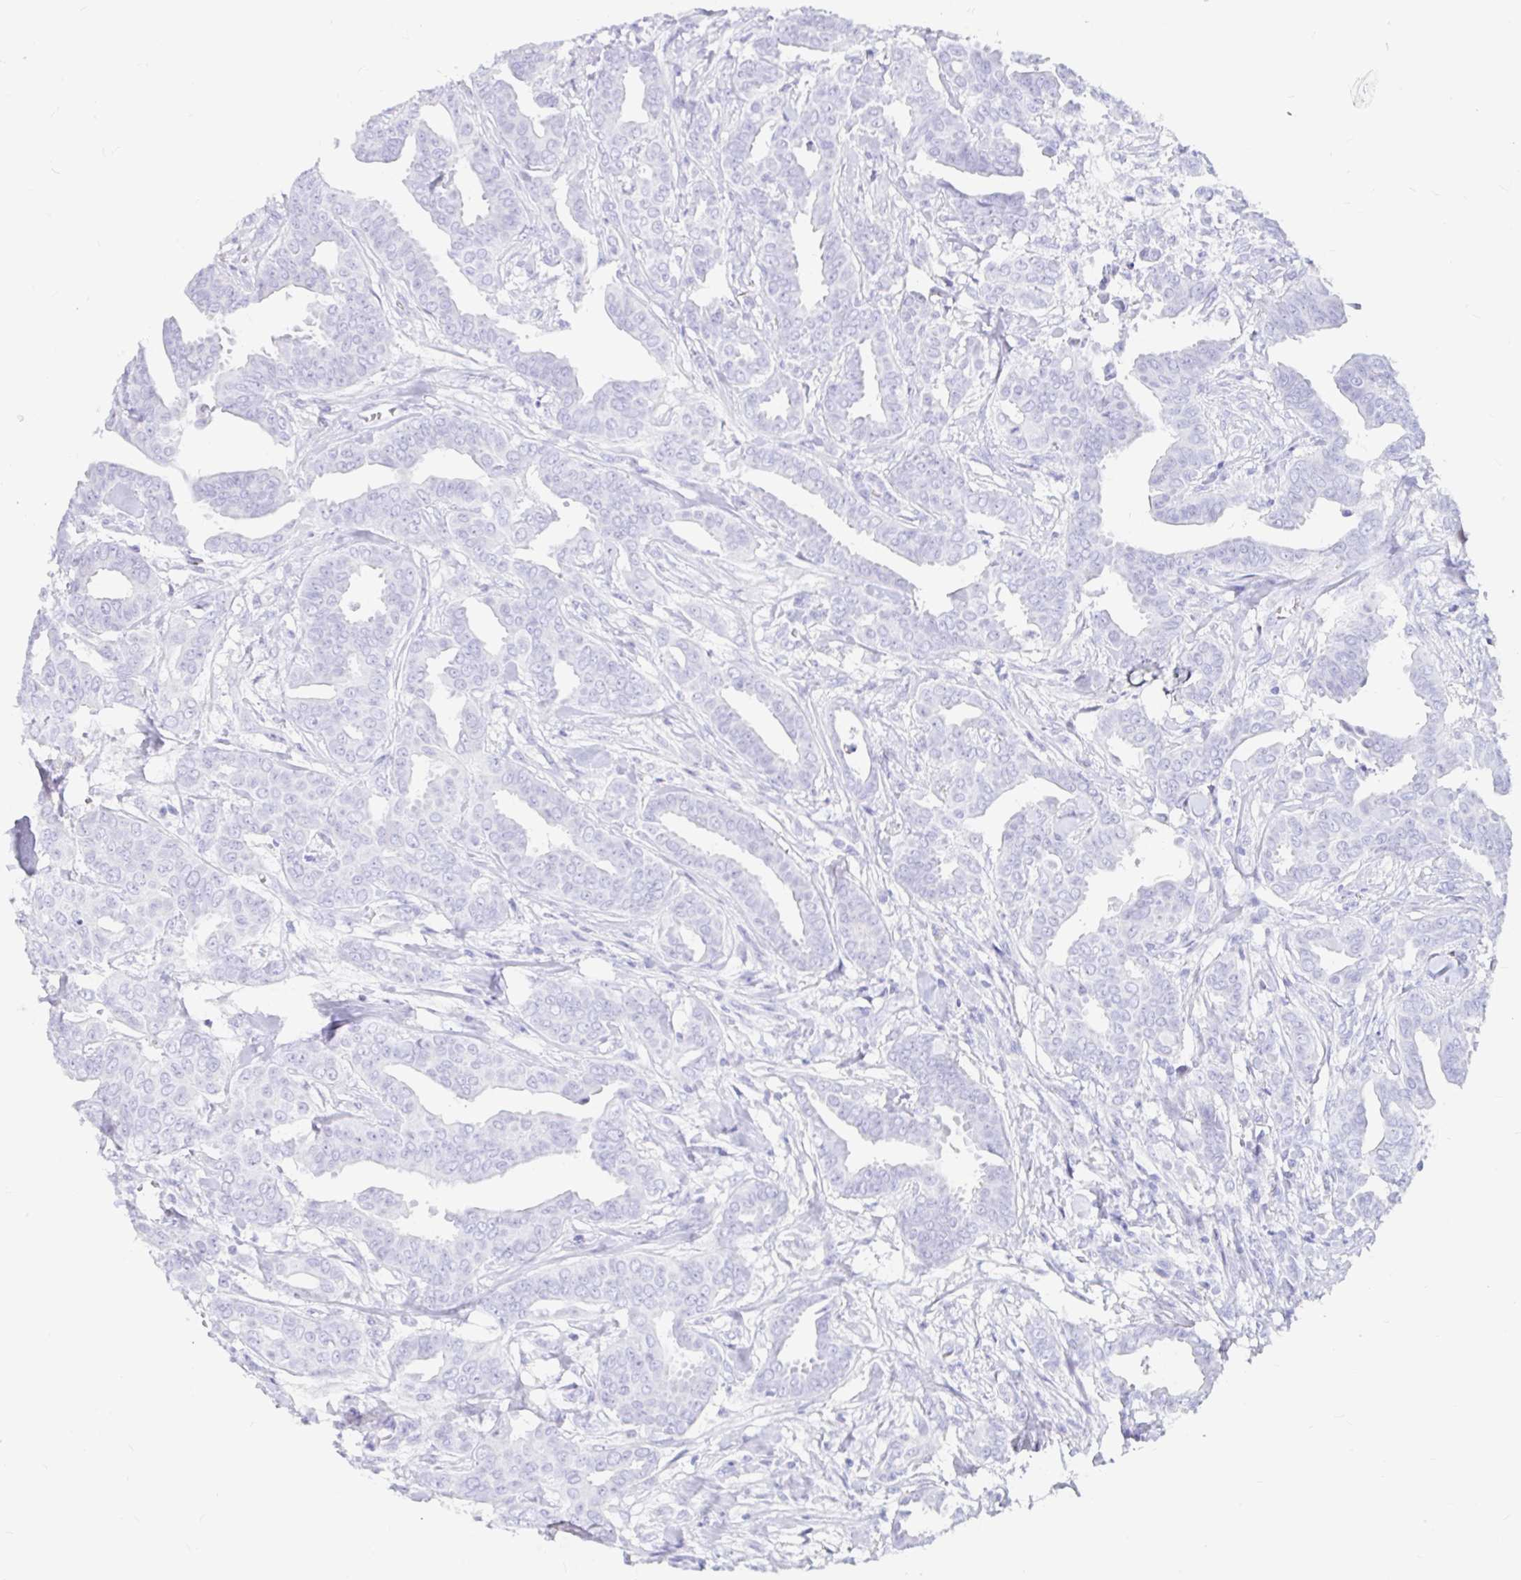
{"staining": {"intensity": "weak", "quantity": "25%-75%", "location": "cytoplasmic/membranous"}, "tissue": "breast cancer", "cell_type": "Tumor cells", "image_type": "cancer", "snomed": [{"axis": "morphology", "description": "Duct carcinoma"}, {"axis": "topography", "description": "Breast"}], "caption": "IHC of human intraductal carcinoma (breast) reveals low levels of weak cytoplasmic/membranous positivity in about 25%-75% of tumor cells. (Stains: DAB (3,3'-diaminobenzidine) in brown, nuclei in blue, Microscopy: brightfield microscopy at high magnification).", "gene": "PPP1R1B", "patient": {"sex": "female", "age": 45}}